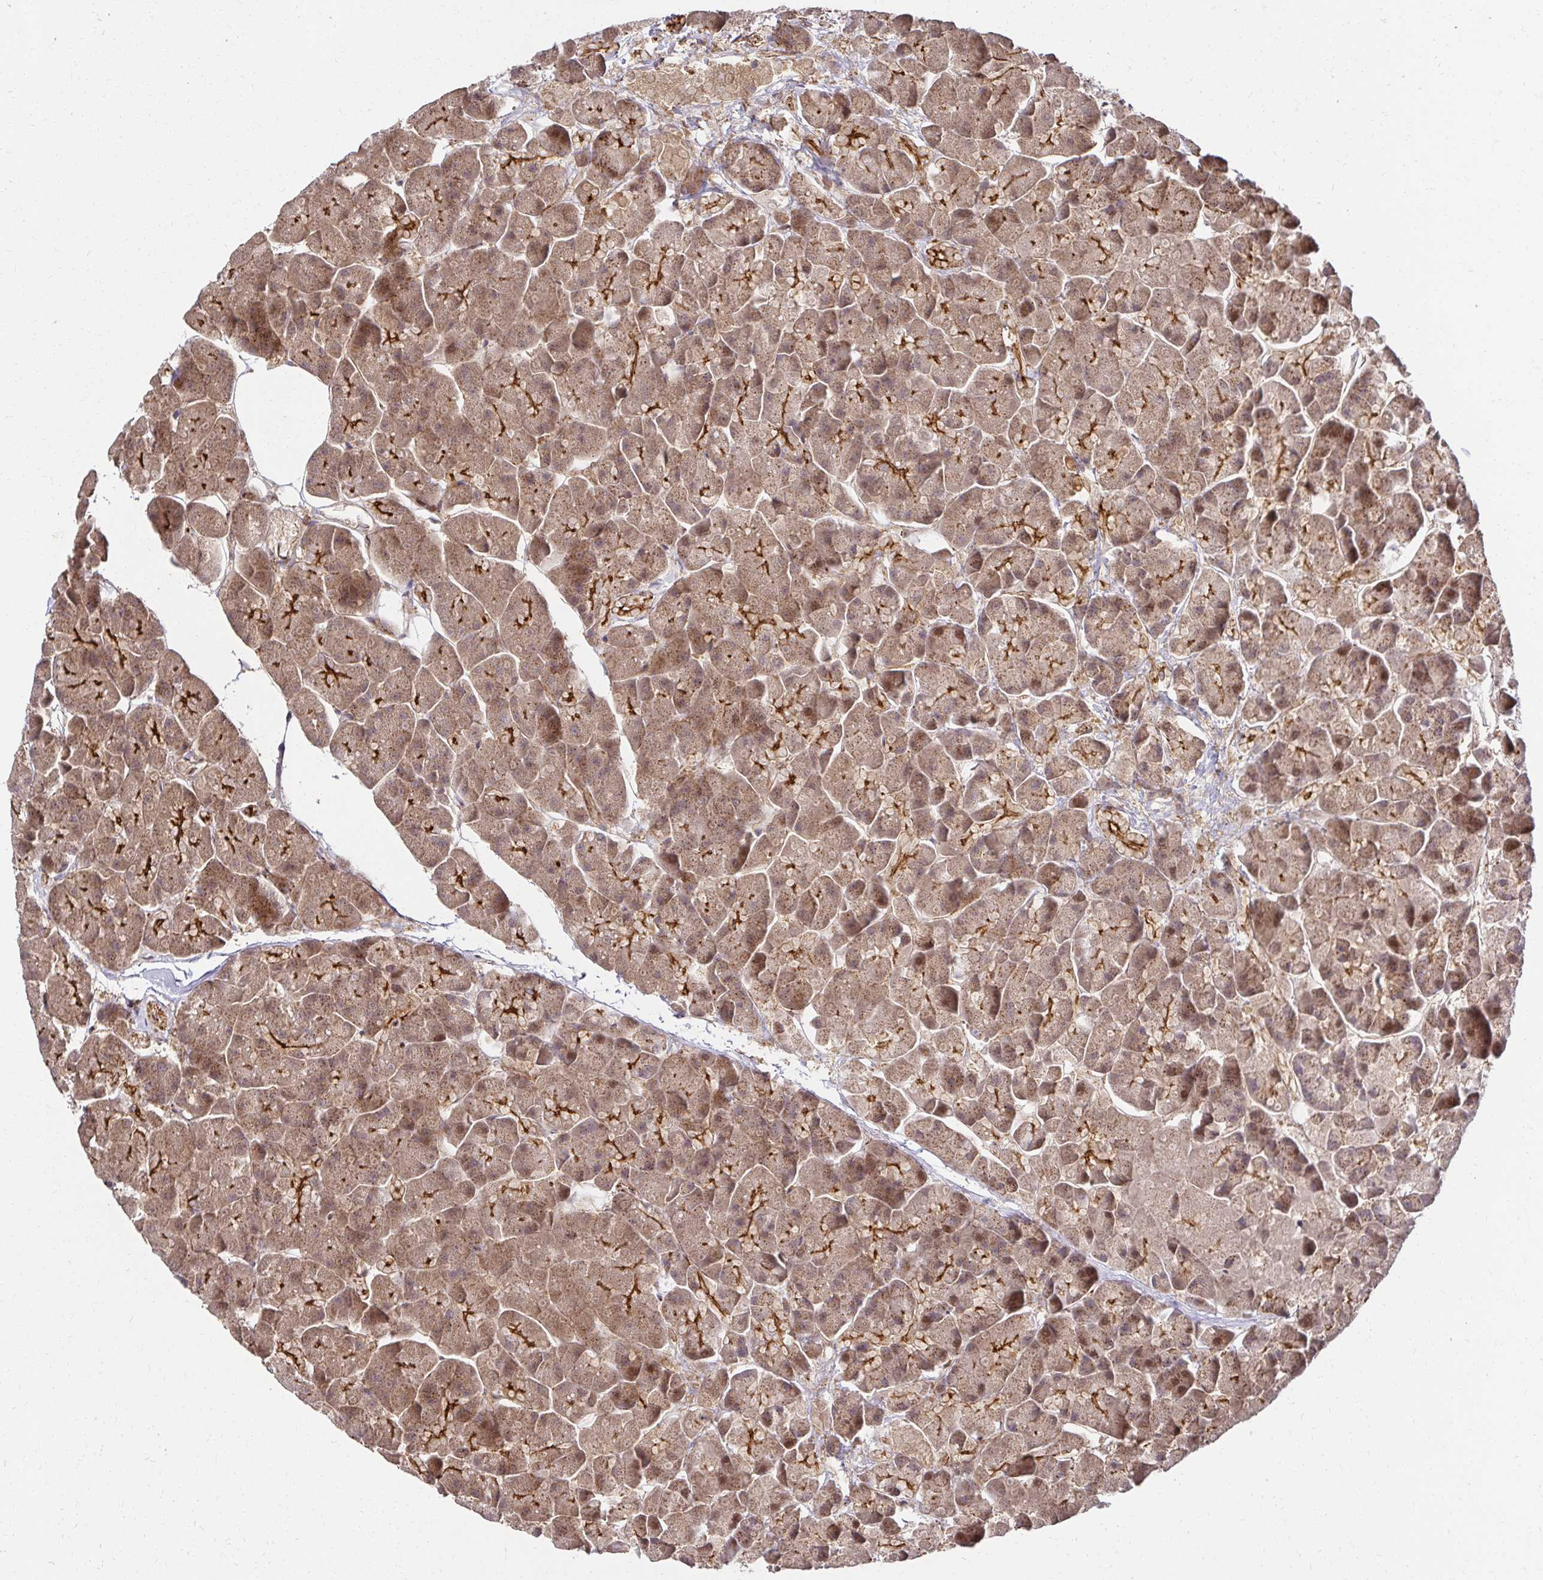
{"staining": {"intensity": "moderate", "quantity": "25%-75%", "location": "cytoplasmic/membranous"}, "tissue": "pancreas", "cell_type": "Exocrine glandular cells", "image_type": "normal", "snomed": [{"axis": "morphology", "description": "Normal tissue, NOS"}, {"axis": "topography", "description": "Pancreas"}, {"axis": "topography", "description": "Peripheral nerve tissue"}], "caption": "The immunohistochemical stain labels moderate cytoplasmic/membranous expression in exocrine glandular cells of unremarkable pancreas.", "gene": "PSMA4", "patient": {"sex": "male", "age": 54}}